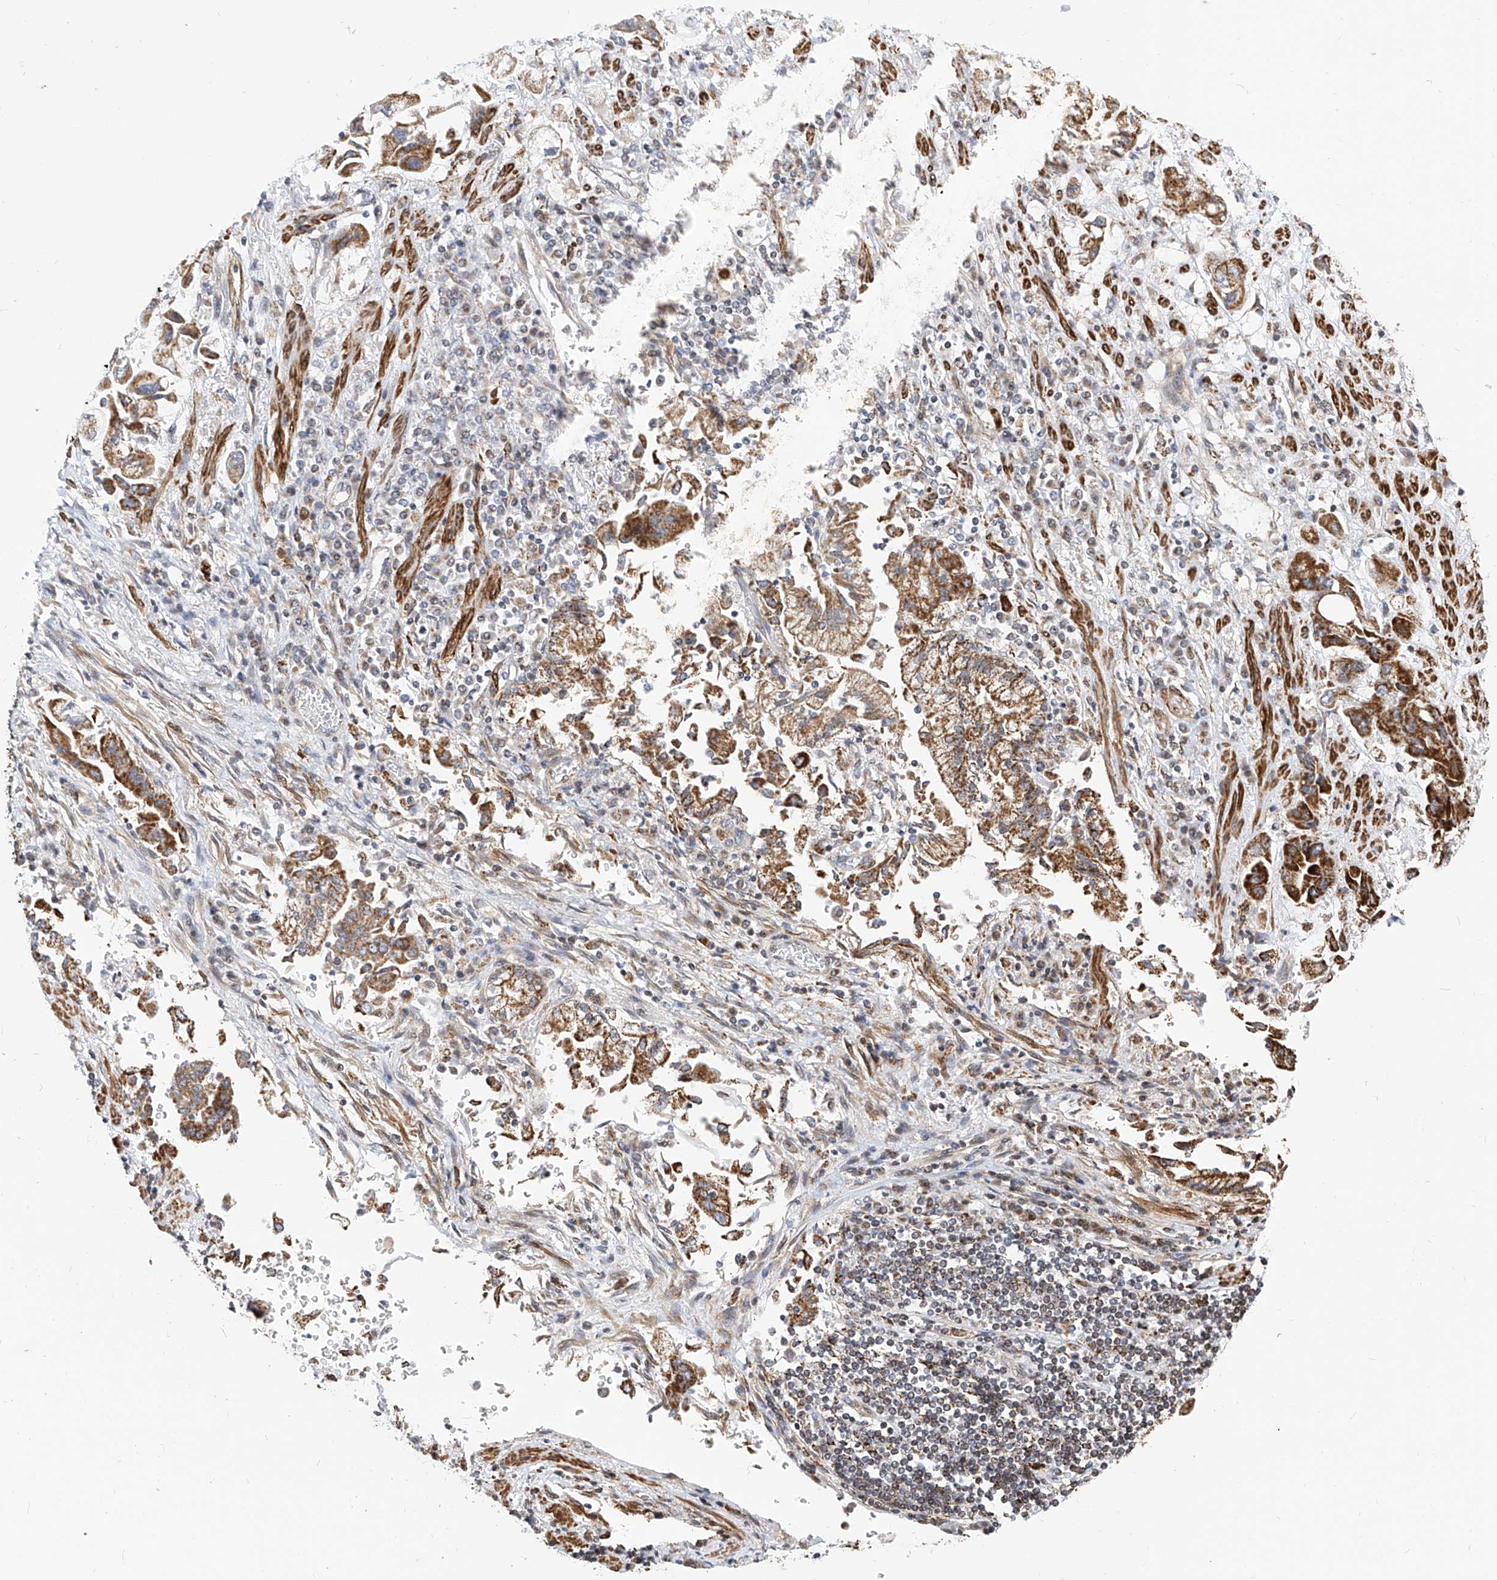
{"staining": {"intensity": "moderate", "quantity": ">75%", "location": "cytoplasmic/membranous"}, "tissue": "stomach cancer", "cell_type": "Tumor cells", "image_type": "cancer", "snomed": [{"axis": "morphology", "description": "Adenocarcinoma, NOS"}, {"axis": "topography", "description": "Stomach"}], "caption": "About >75% of tumor cells in stomach cancer (adenocarcinoma) demonstrate moderate cytoplasmic/membranous protein positivity as visualized by brown immunohistochemical staining.", "gene": "TTLL8", "patient": {"sex": "male", "age": 62}}